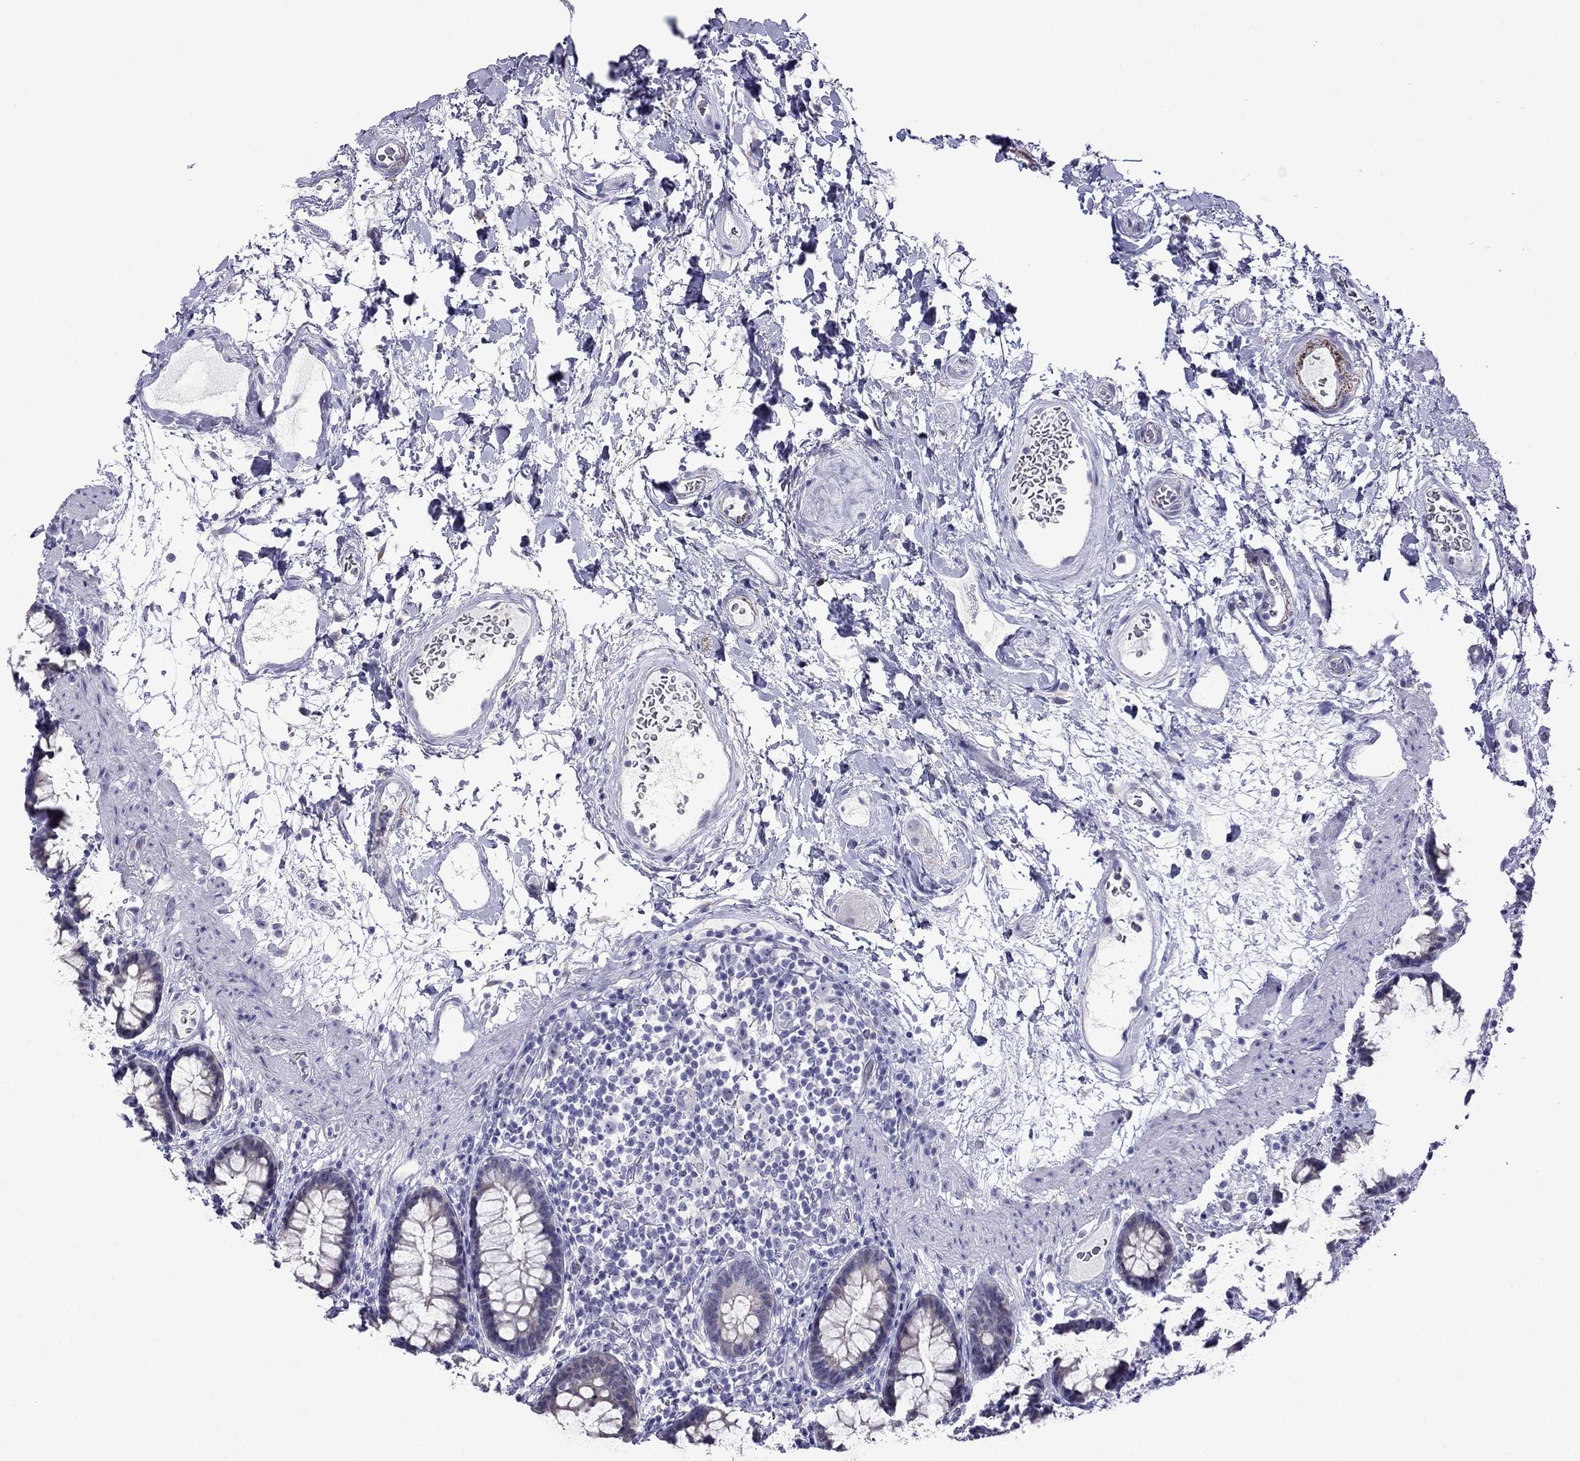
{"staining": {"intensity": "negative", "quantity": "none", "location": "none"}, "tissue": "rectum", "cell_type": "Glandular cells", "image_type": "normal", "snomed": [{"axis": "morphology", "description": "Normal tissue, NOS"}, {"axis": "topography", "description": "Rectum"}], "caption": "Glandular cells are negative for brown protein staining in normal rectum. Brightfield microscopy of IHC stained with DAB (3,3'-diaminobenzidine) (brown) and hematoxylin (blue), captured at high magnification.", "gene": "MGP", "patient": {"sex": "male", "age": 72}}